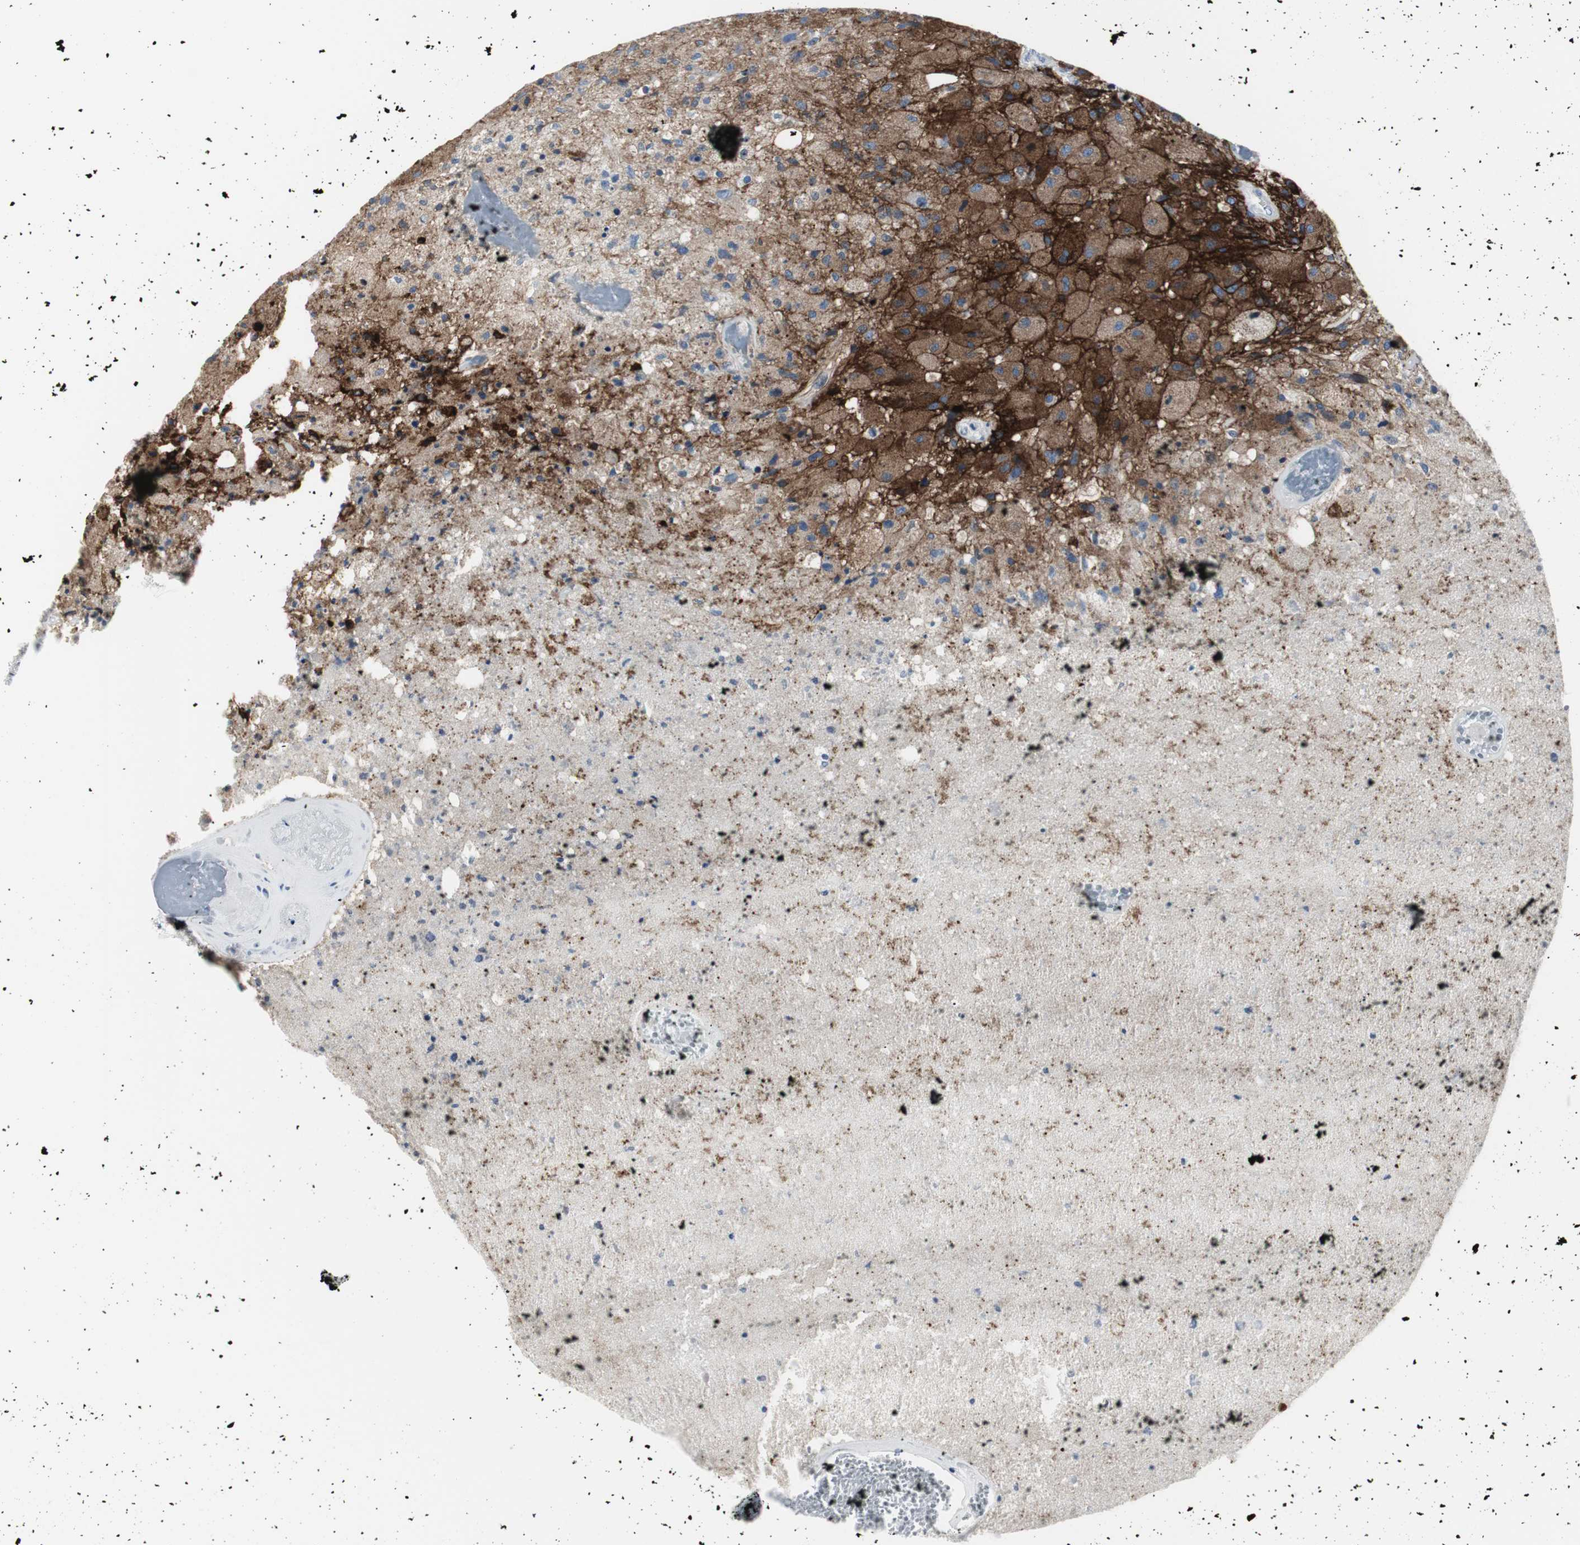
{"staining": {"intensity": "weak", "quantity": "25%-75%", "location": "cytoplasmic/membranous"}, "tissue": "glioma", "cell_type": "Tumor cells", "image_type": "cancer", "snomed": [{"axis": "morphology", "description": "Normal tissue, NOS"}, {"axis": "morphology", "description": "Glioma, malignant, High grade"}, {"axis": "topography", "description": "Cerebral cortex"}], "caption": "Brown immunohistochemical staining in glioma shows weak cytoplasmic/membranous positivity in about 25%-75% of tumor cells.", "gene": "GAP43", "patient": {"sex": "male", "age": 77}}